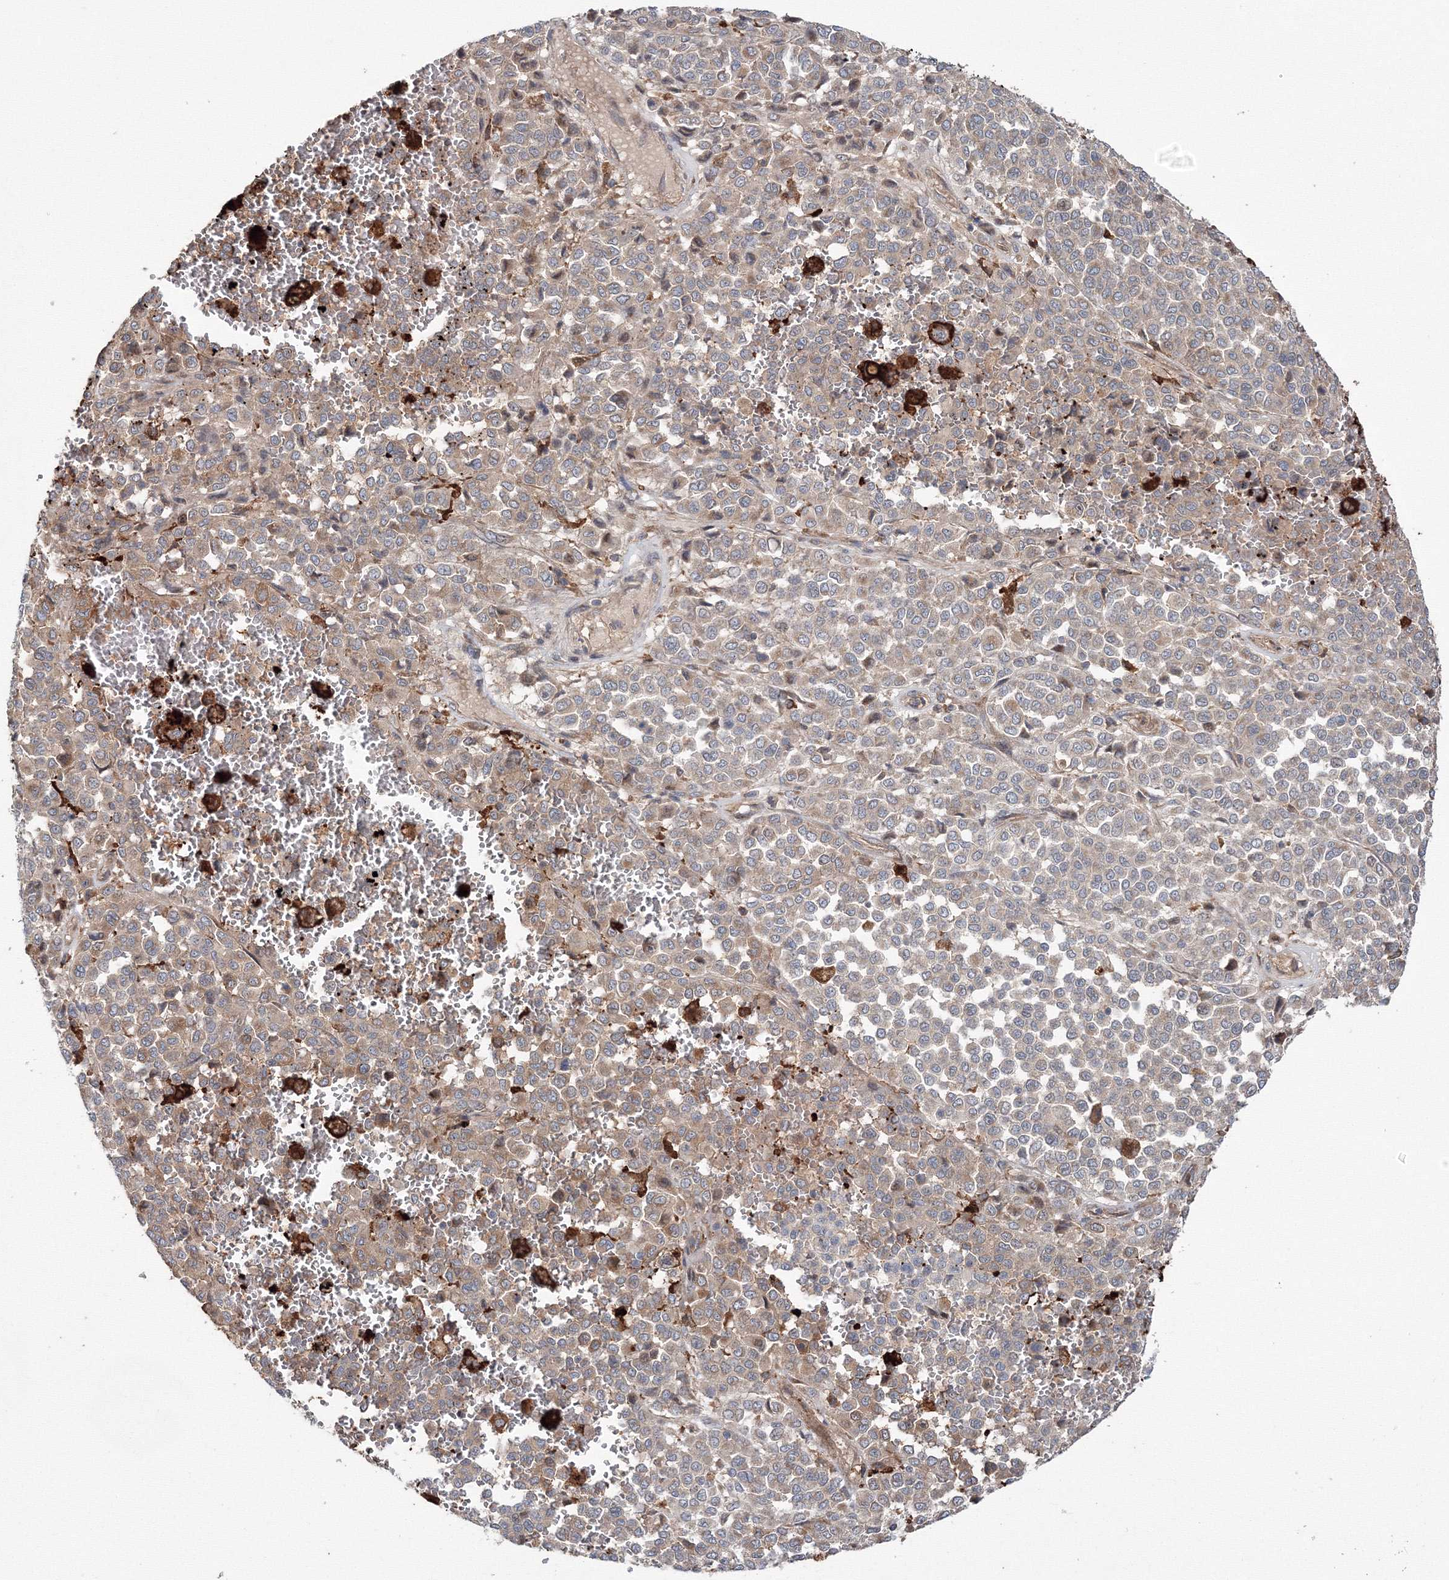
{"staining": {"intensity": "weak", "quantity": "25%-75%", "location": "cytoplasmic/membranous"}, "tissue": "melanoma", "cell_type": "Tumor cells", "image_type": "cancer", "snomed": [{"axis": "morphology", "description": "Malignant melanoma, Metastatic site"}, {"axis": "topography", "description": "Pancreas"}], "caption": "Weak cytoplasmic/membranous positivity for a protein is identified in about 25%-75% of tumor cells of melanoma using immunohistochemistry.", "gene": "RANBP3L", "patient": {"sex": "female", "age": 30}}